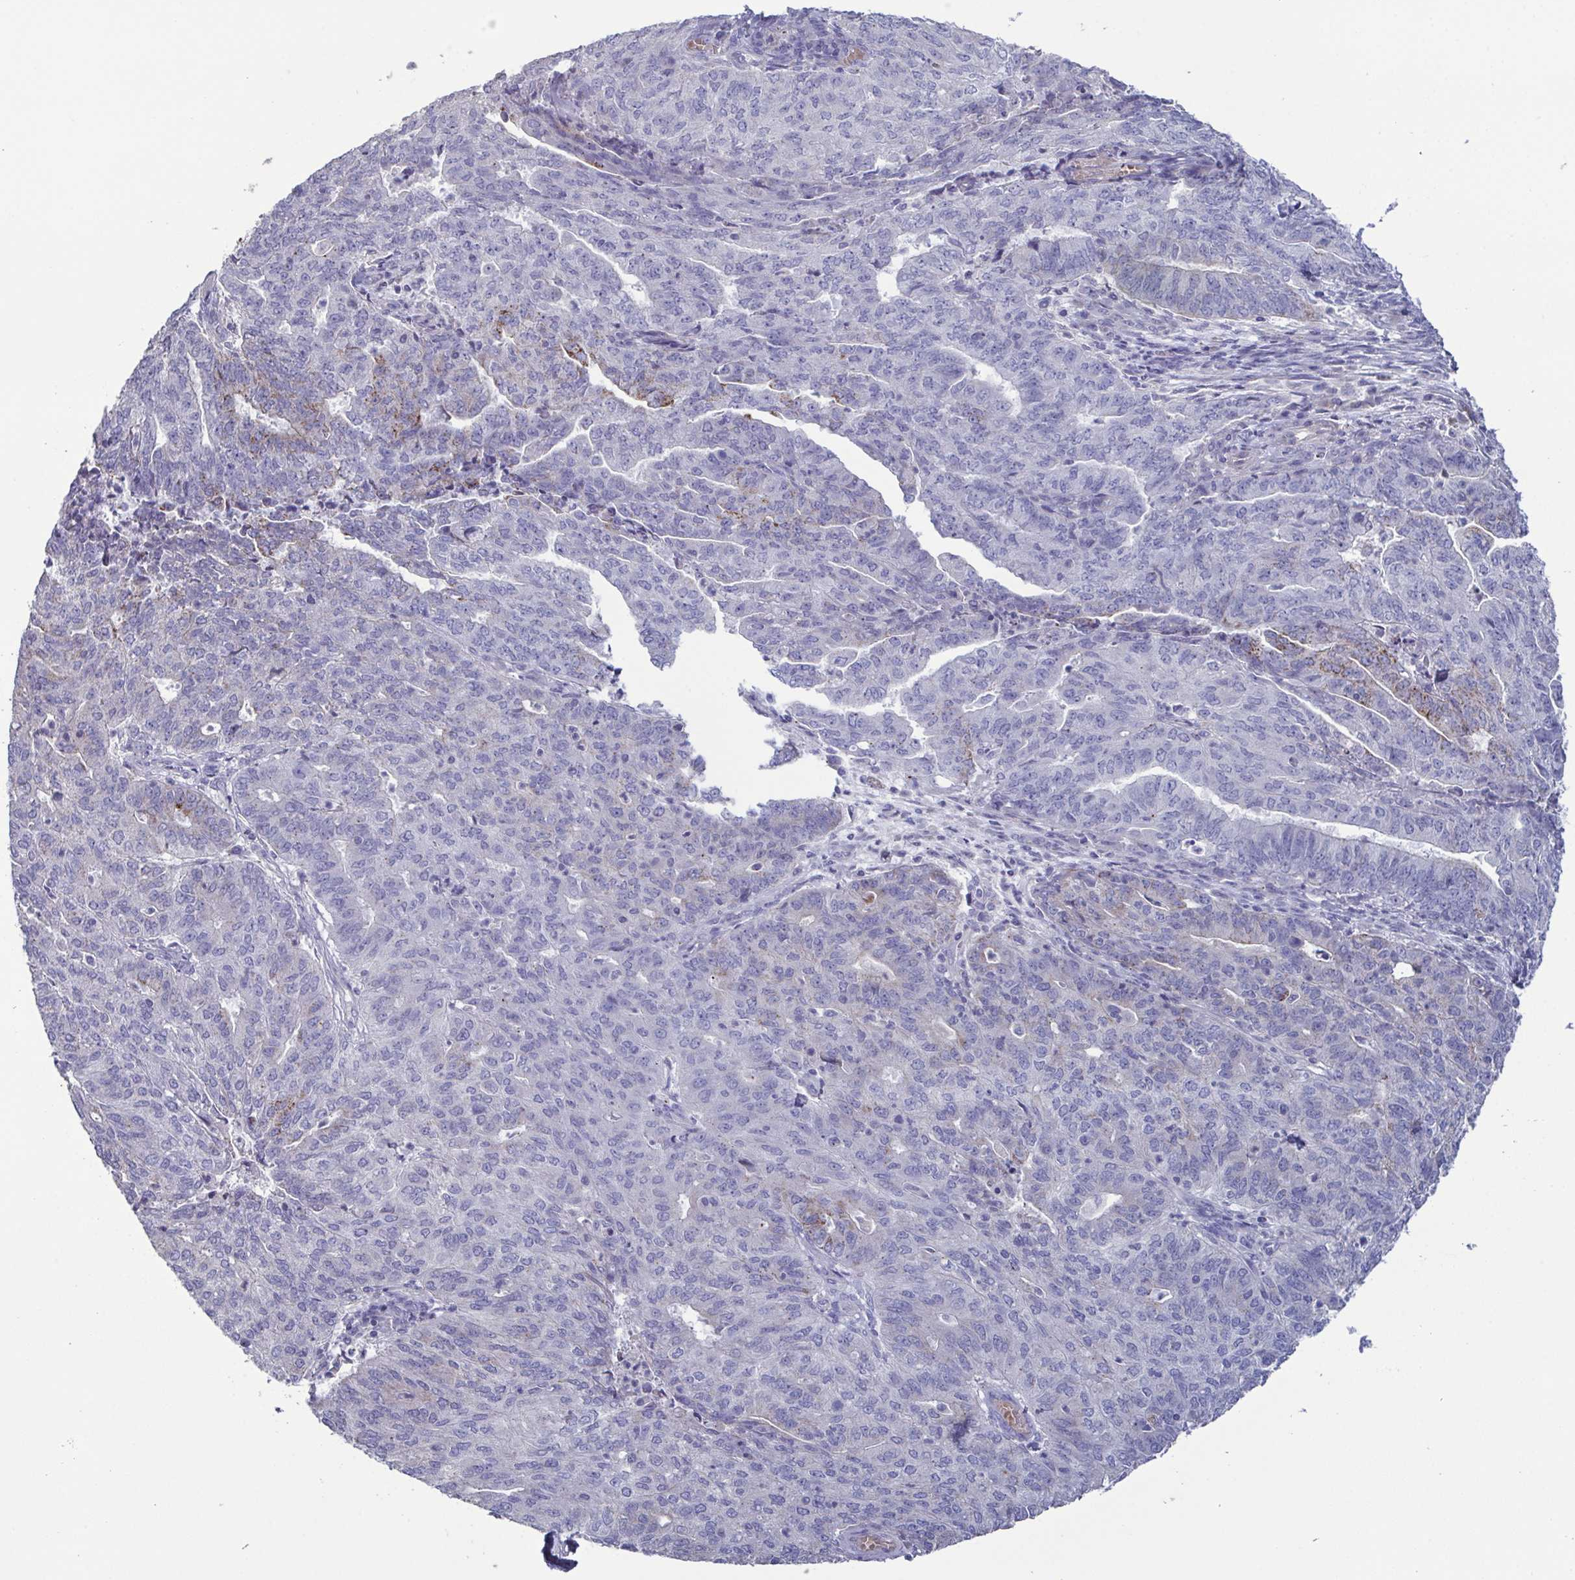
{"staining": {"intensity": "negative", "quantity": "none", "location": "none"}, "tissue": "endometrial cancer", "cell_type": "Tumor cells", "image_type": "cancer", "snomed": [{"axis": "morphology", "description": "Adenocarcinoma, NOS"}, {"axis": "topography", "description": "Endometrium"}], "caption": "This is an immunohistochemistry image of endometrial adenocarcinoma. There is no positivity in tumor cells.", "gene": "GLDC", "patient": {"sex": "female", "age": 82}}